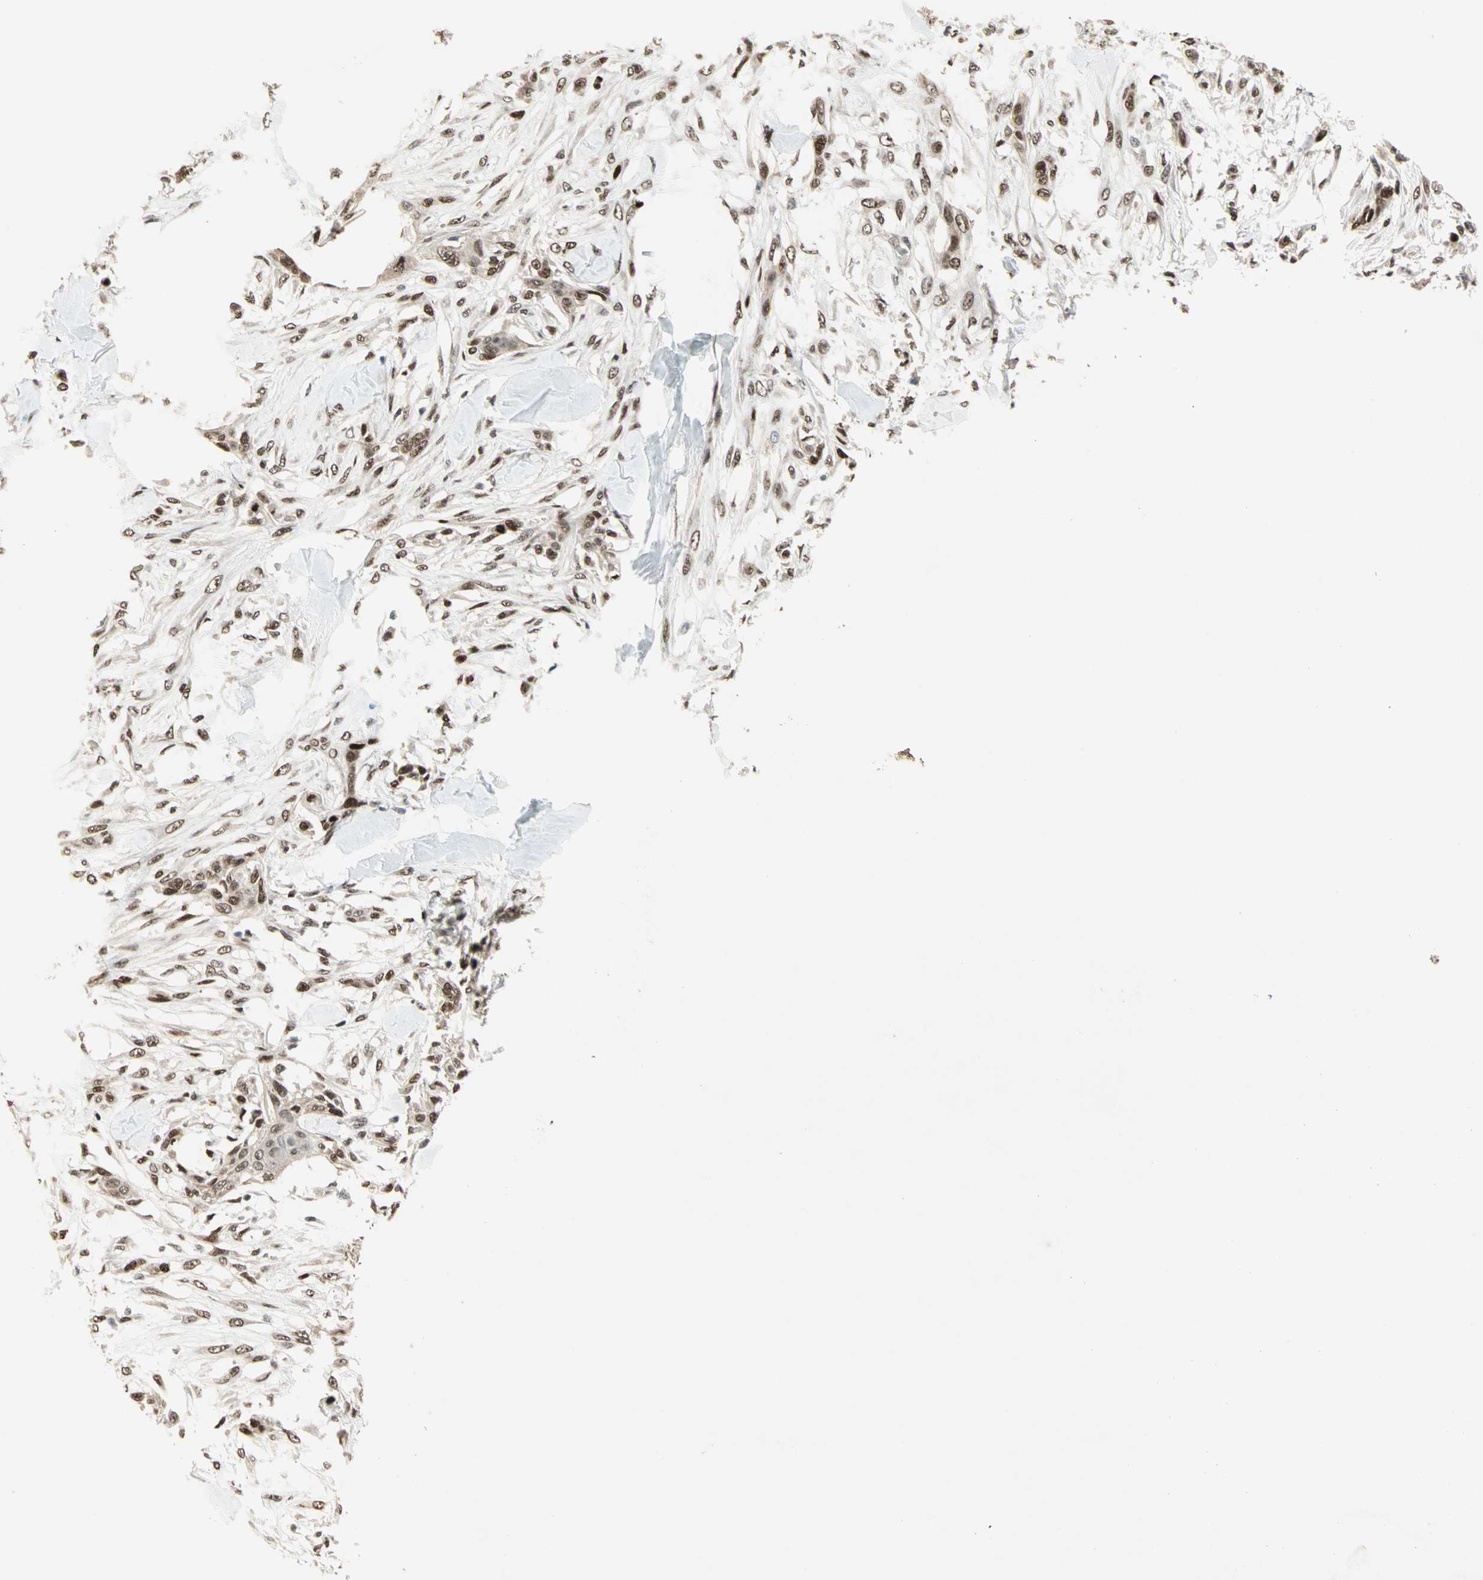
{"staining": {"intensity": "strong", "quantity": ">75%", "location": "nuclear"}, "tissue": "skin cancer", "cell_type": "Tumor cells", "image_type": "cancer", "snomed": [{"axis": "morphology", "description": "Squamous cell carcinoma, NOS"}, {"axis": "topography", "description": "Skin"}], "caption": "Protein analysis of skin squamous cell carcinoma tissue shows strong nuclear expression in approximately >75% of tumor cells. (Stains: DAB in brown, nuclei in blue, Microscopy: brightfield microscopy at high magnification).", "gene": "MDC1", "patient": {"sex": "female", "age": 59}}